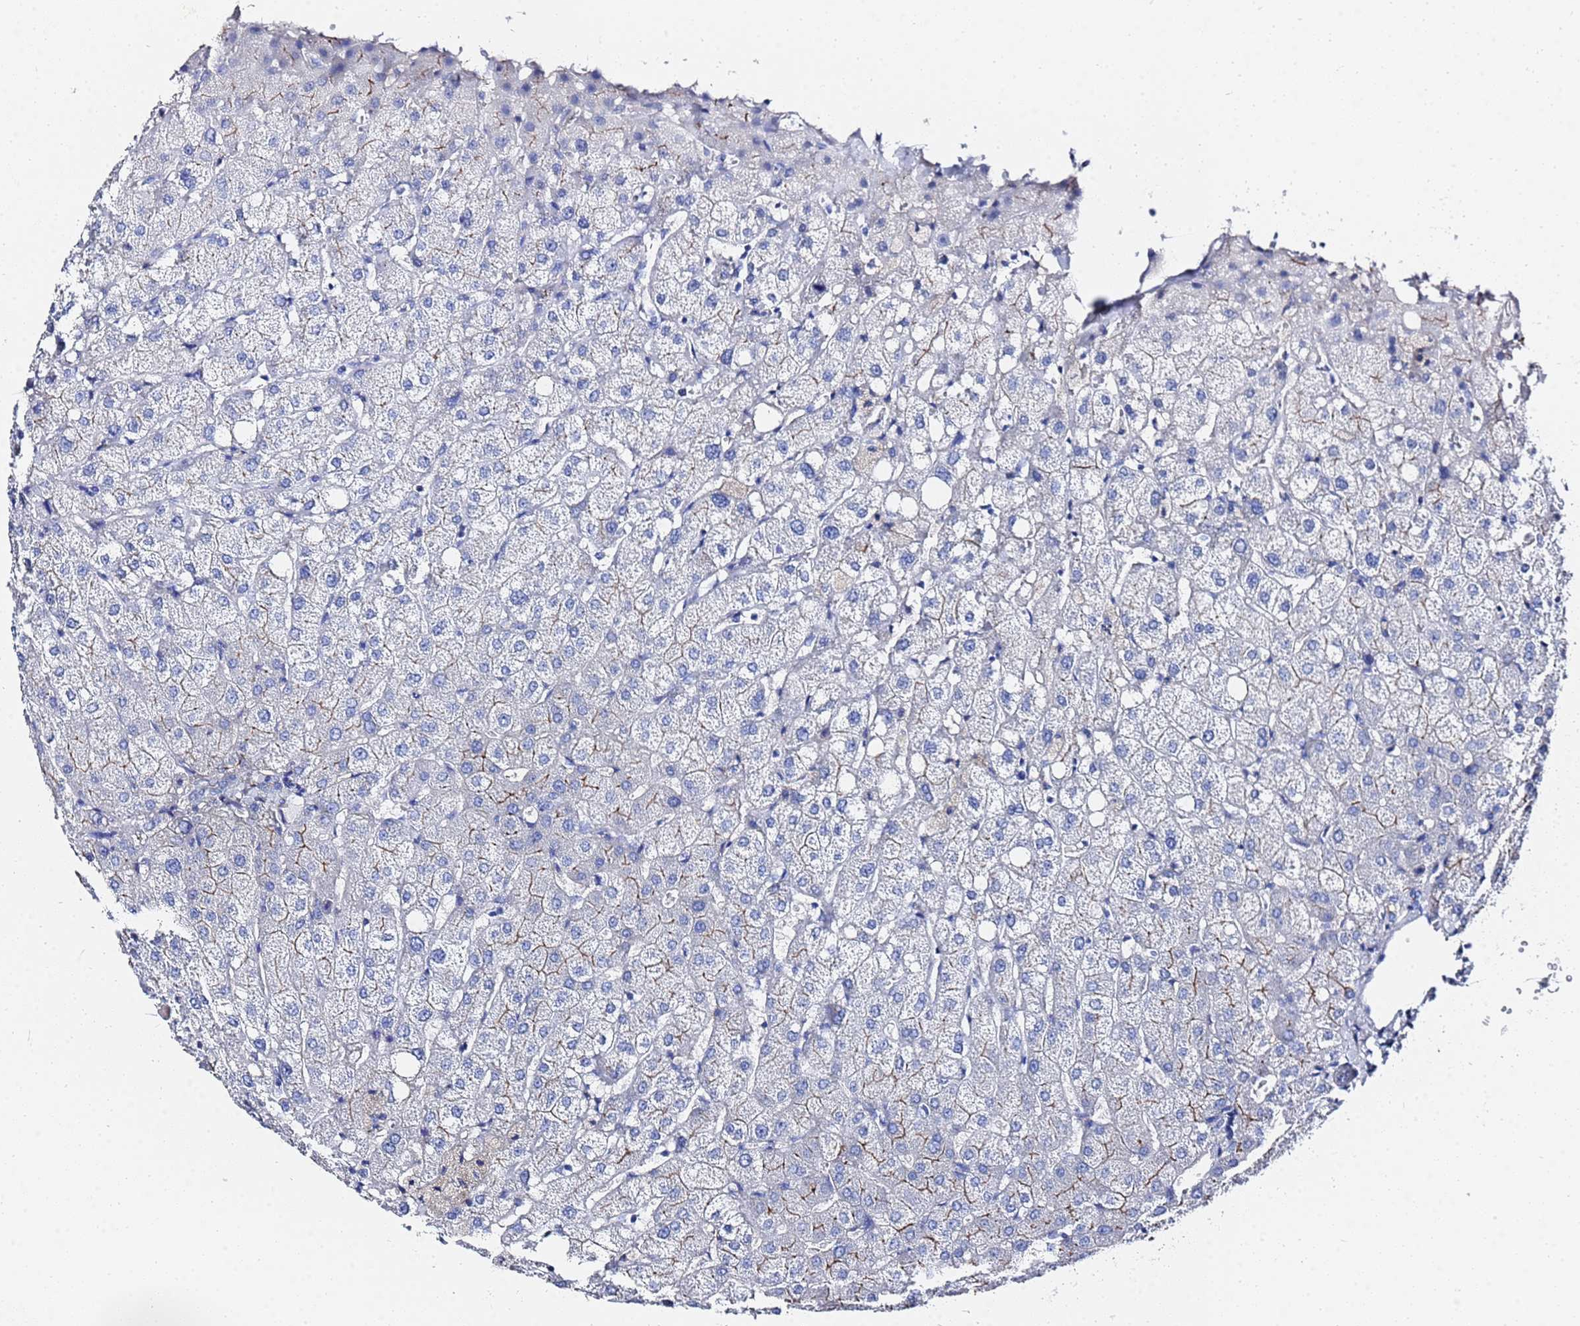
{"staining": {"intensity": "negative", "quantity": "none", "location": "none"}, "tissue": "liver", "cell_type": "Cholangiocytes", "image_type": "normal", "snomed": [{"axis": "morphology", "description": "Normal tissue, NOS"}, {"axis": "topography", "description": "Liver"}], "caption": "Immunohistochemistry (IHC) micrograph of unremarkable liver: human liver stained with DAB displays no significant protein positivity in cholangiocytes. (DAB (3,3'-diaminobenzidine) immunohistochemistry (IHC), high magnification).", "gene": "GGT1", "patient": {"sex": "female", "age": 54}}